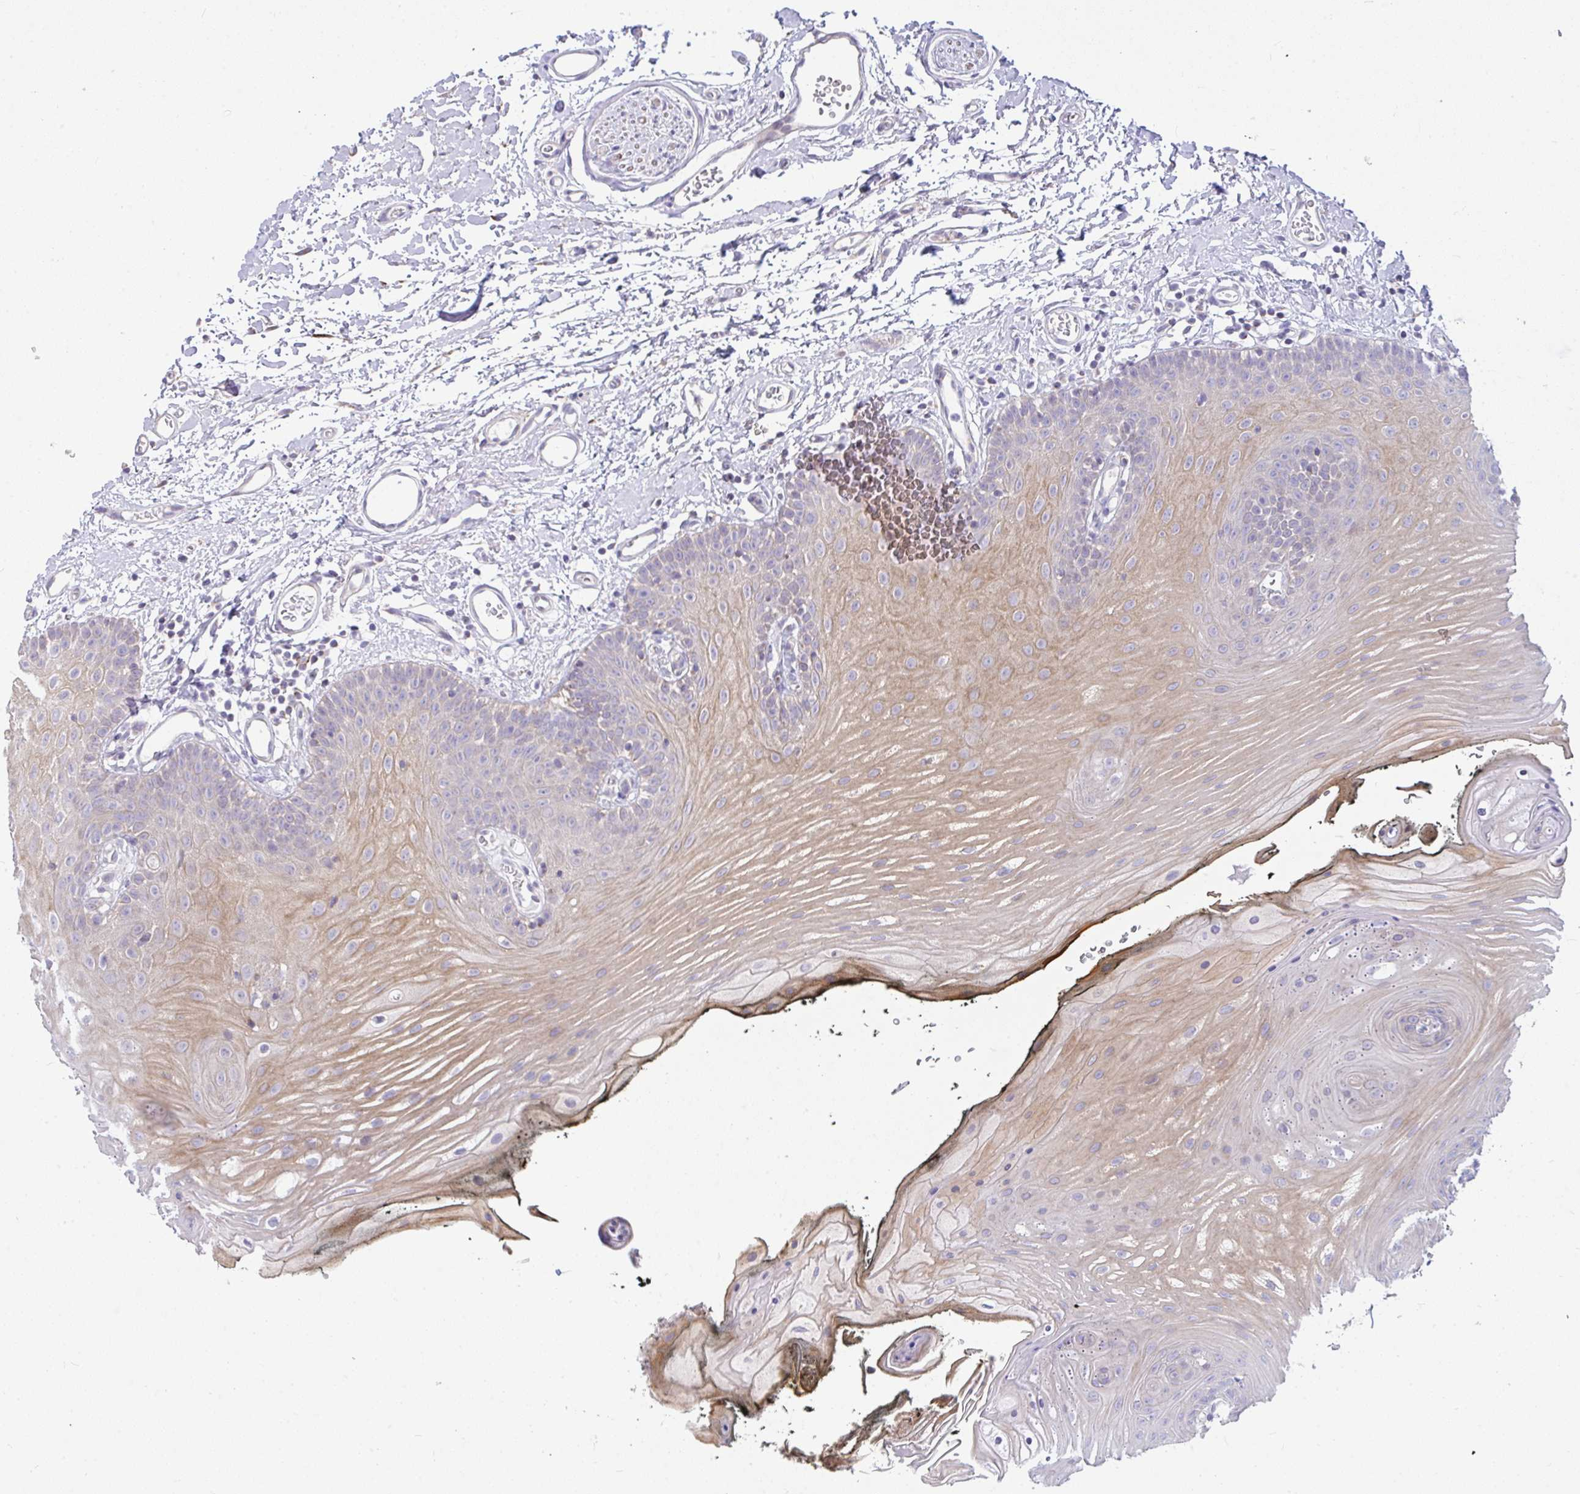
{"staining": {"intensity": "weak", "quantity": "25%-75%", "location": "cytoplasmic/membranous"}, "tissue": "oral mucosa", "cell_type": "Squamous epithelial cells", "image_type": "normal", "snomed": [{"axis": "morphology", "description": "Normal tissue, NOS"}, {"axis": "morphology", "description": "Squamous cell carcinoma, NOS"}, {"axis": "topography", "description": "Oral tissue"}, {"axis": "topography", "description": "Head-Neck"}], "caption": "About 25%-75% of squamous epithelial cells in unremarkable human oral mucosa display weak cytoplasmic/membranous protein staining as visualized by brown immunohistochemical staining.", "gene": "CEP63", "patient": {"sex": "female", "age": 81}}